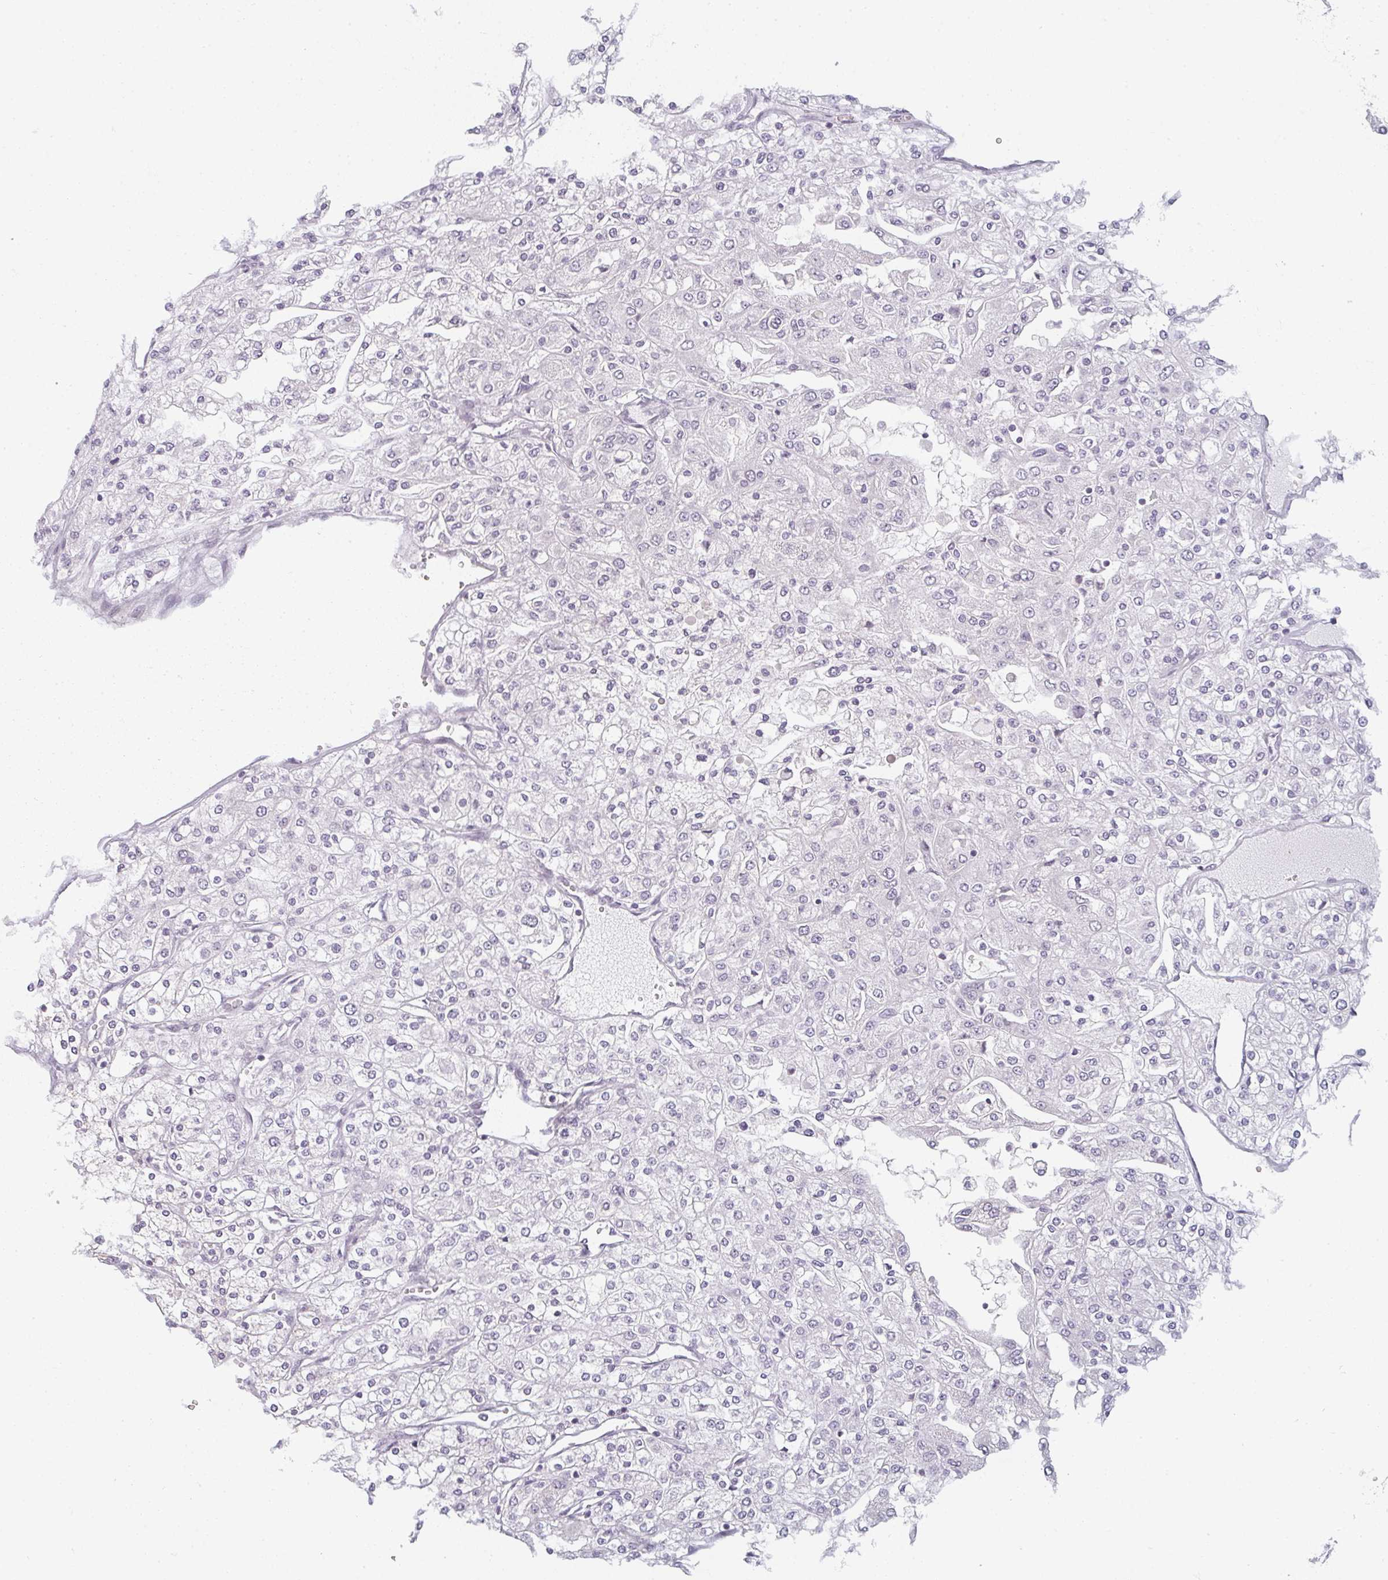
{"staining": {"intensity": "negative", "quantity": "none", "location": "none"}, "tissue": "renal cancer", "cell_type": "Tumor cells", "image_type": "cancer", "snomed": [{"axis": "morphology", "description": "Adenocarcinoma, NOS"}, {"axis": "topography", "description": "Kidney"}], "caption": "Immunohistochemistry (IHC) of human renal cancer reveals no staining in tumor cells.", "gene": "RBBP6", "patient": {"sex": "male", "age": 80}}